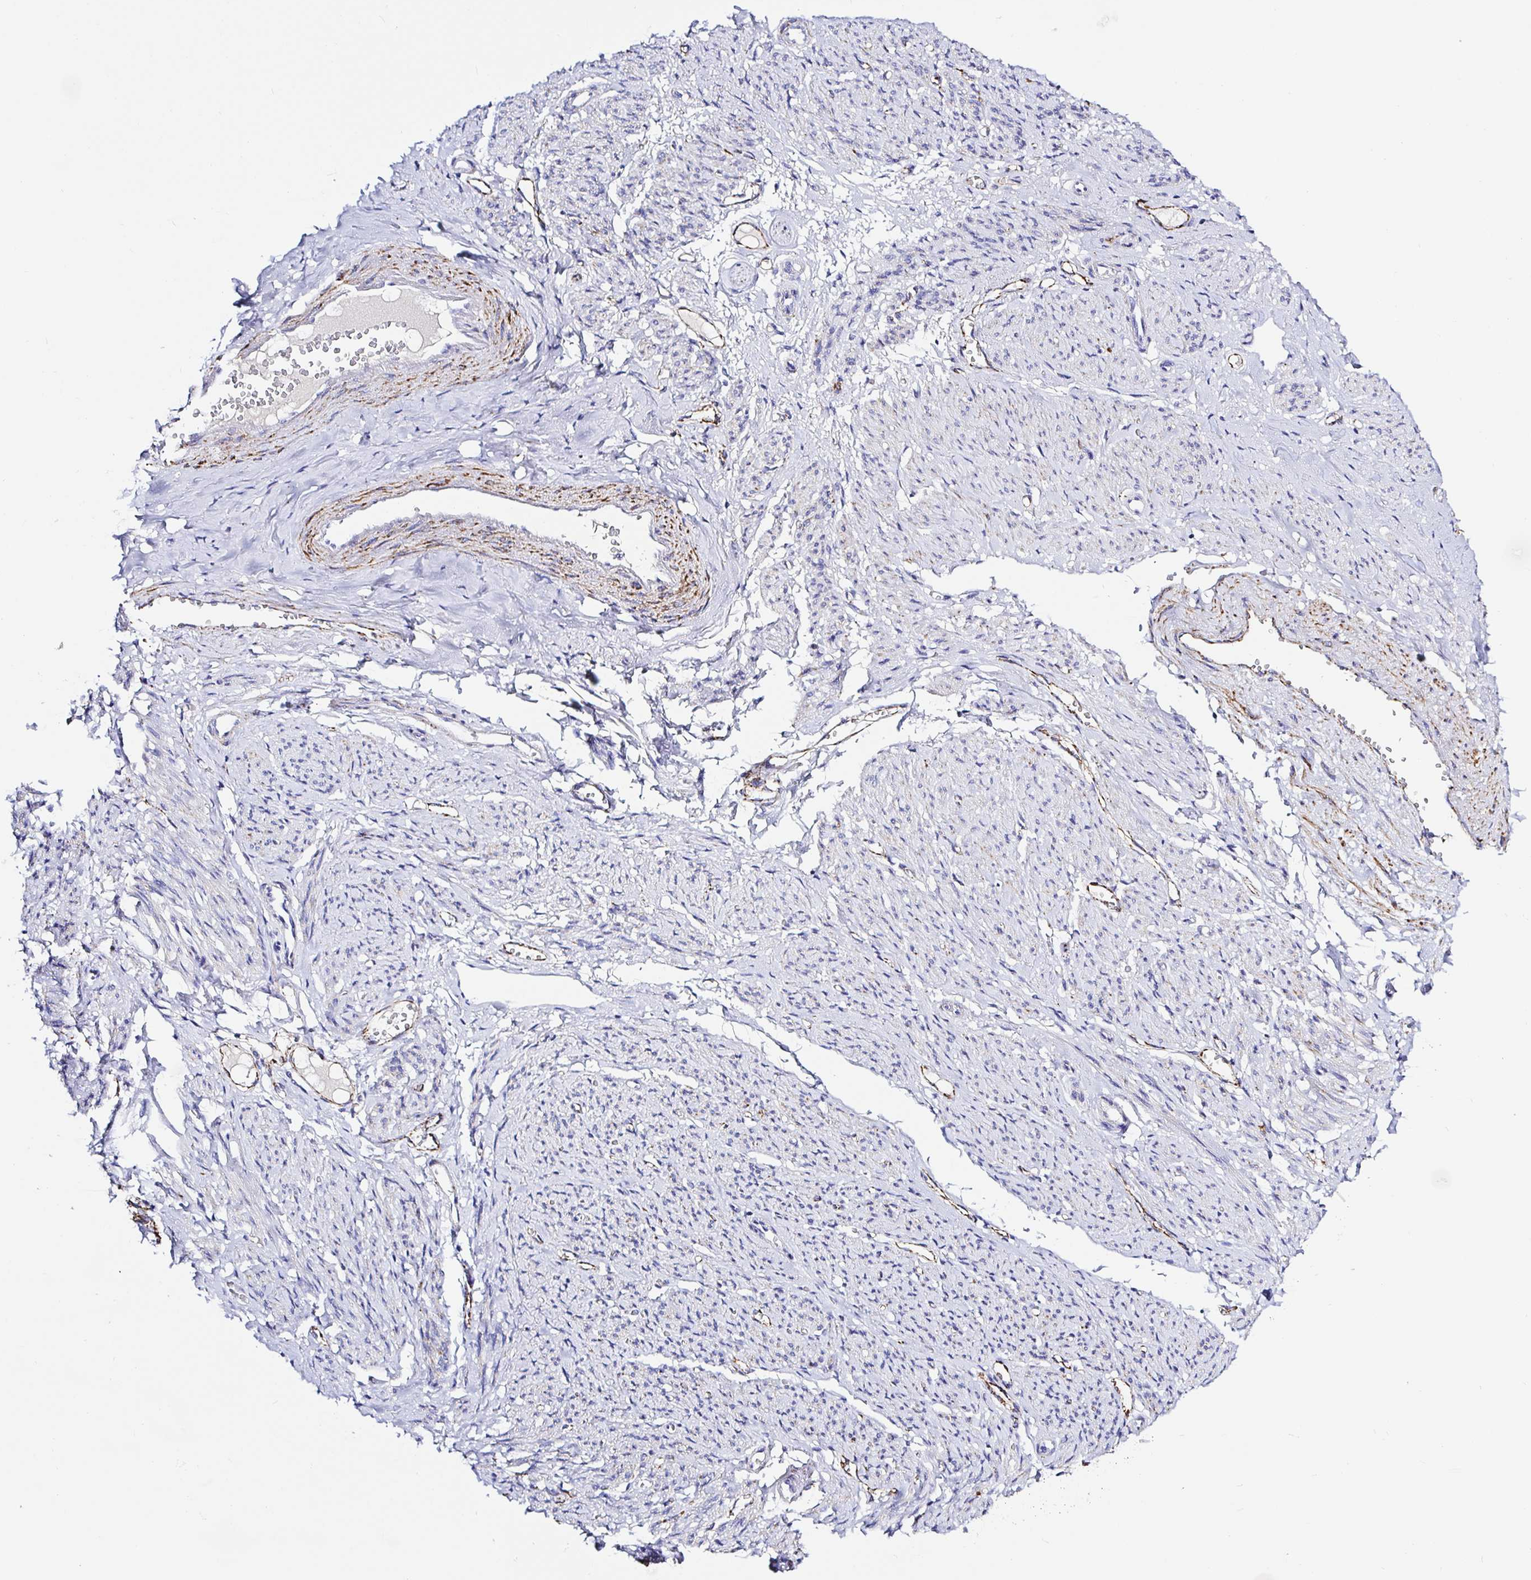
{"staining": {"intensity": "weak", "quantity": "25%-75%", "location": "cytoplasmic/membranous"}, "tissue": "smooth muscle", "cell_type": "Smooth muscle cells", "image_type": "normal", "snomed": [{"axis": "morphology", "description": "Normal tissue, NOS"}, {"axis": "topography", "description": "Smooth muscle"}], "caption": "IHC image of benign smooth muscle: human smooth muscle stained using immunohistochemistry (IHC) demonstrates low levels of weak protein expression localized specifically in the cytoplasmic/membranous of smooth muscle cells, appearing as a cytoplasmic/membranous brown color.", "gene": "MAOA", "patient": {"sex": "female", "age": 65}}